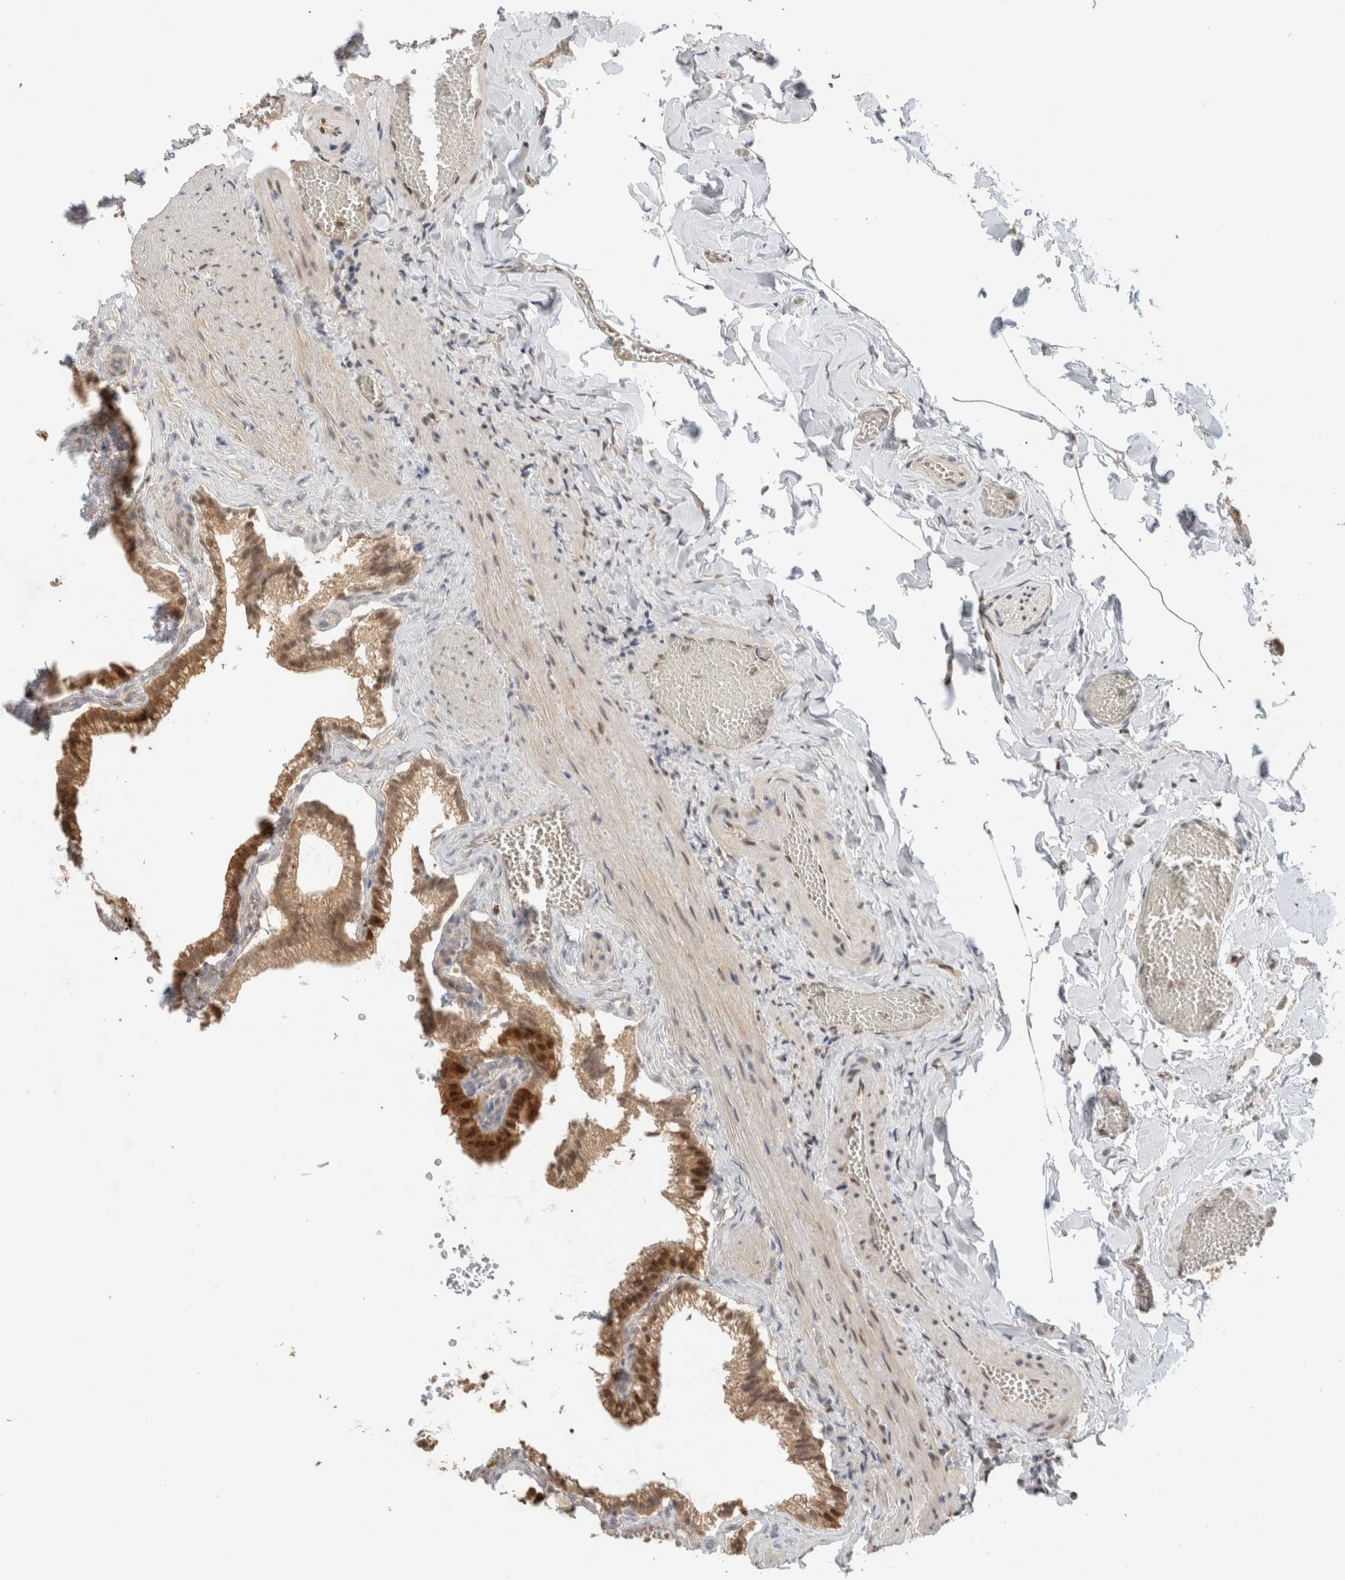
{"staining": {"intensity": "strong", "quantity": ">75%", "location": "cytoplasmic/membranous,nuclear"}, "tissue": "gallbladder", "cell_type": "Glandular cells", "image_type": "normal", "snomed": [{"axis": "morphology", "description": "Normal tissue, NOS"}, {"axis": "topography", "description": "Gallbladder"}], "caption": "Immunohistochemical staining of benign gallbladder demonstrates high levels of strong cytoplasmic/membranous,nuclear staining in about >75% of glandular cells.", "gene": "C1orf21", "patient": {"sex": "male", "age": 38}}